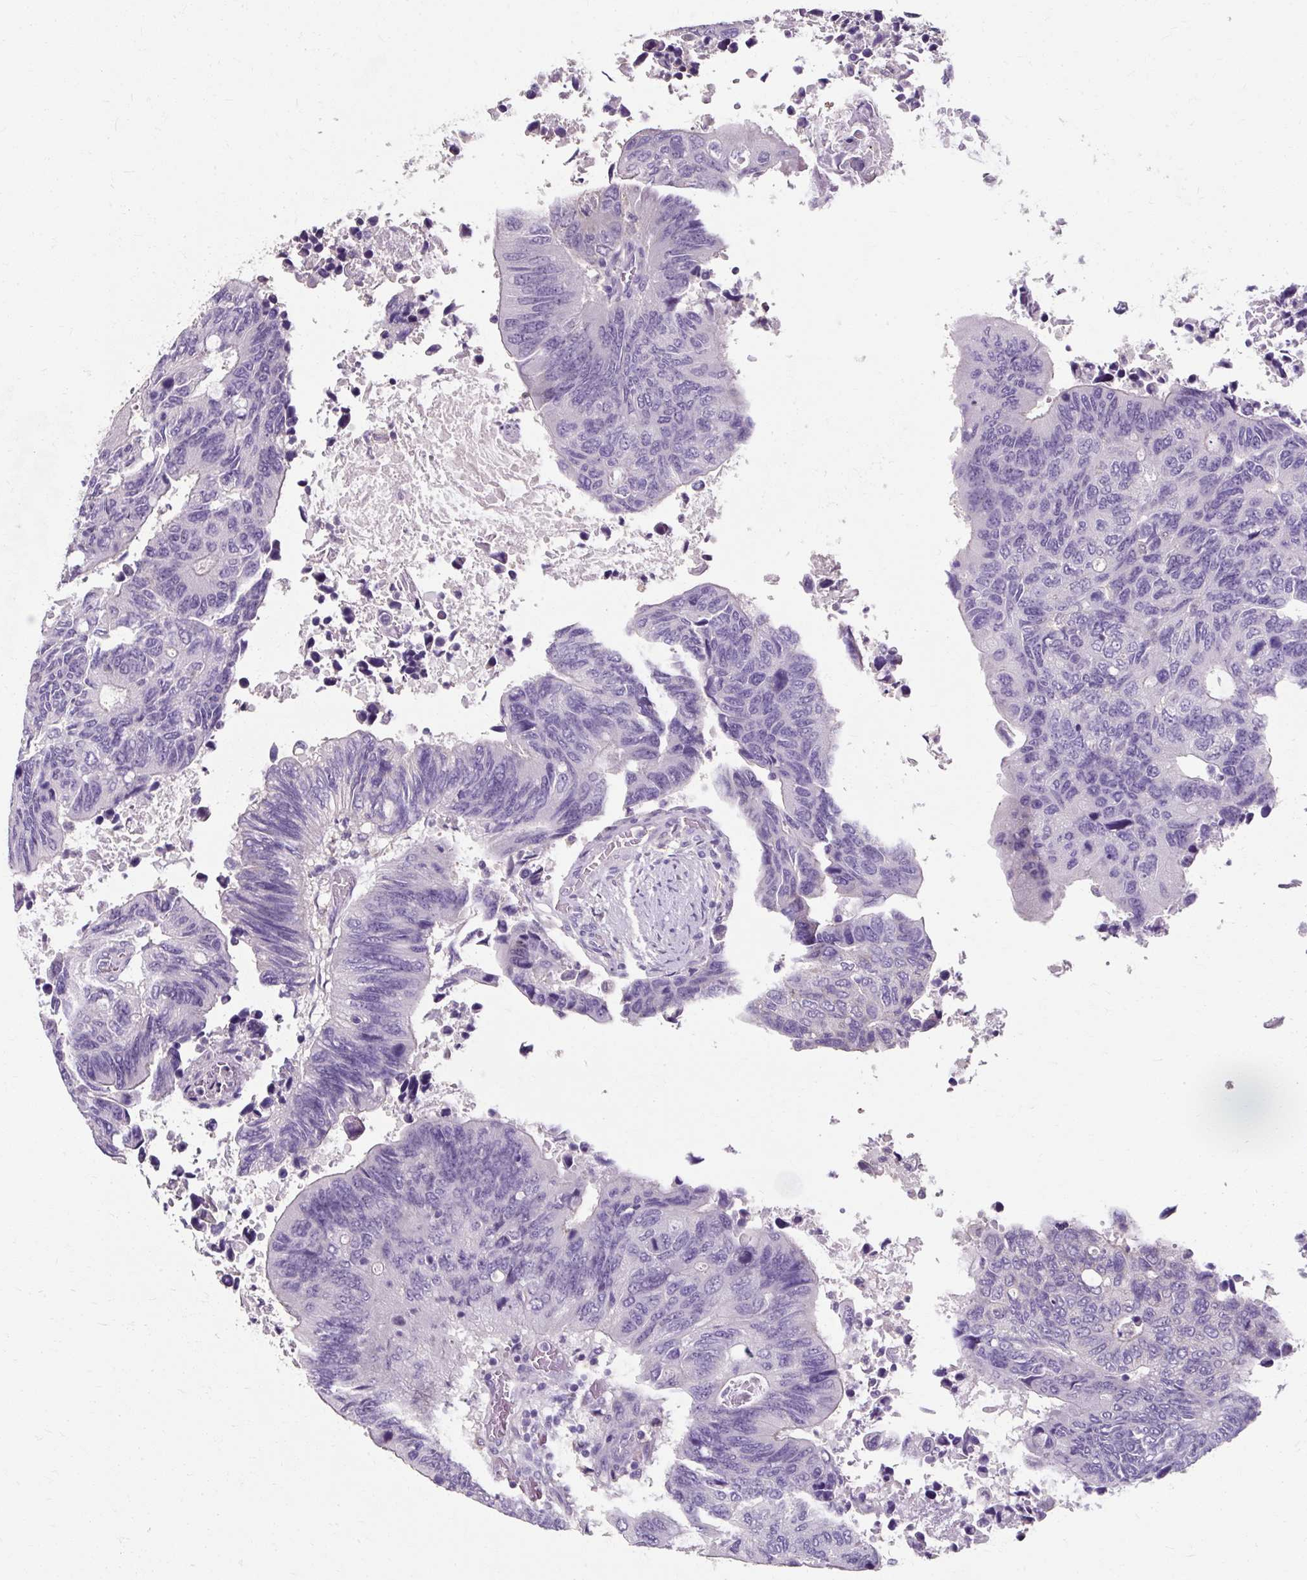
{"staining": {"intensity": "negative", "quantity": "none", "location": "none"}, "tissue": "colorectal cancer", "cell_type": "Tumor cells", "image_type": "cancer", "snomed": [{"axis": "morphology", "description": "Adenocarcinoma, NOS"}, {"axis": "topography", "description": "Colon"}], "caption": "Protein analysis of colorectal cancer demonstrates no significant expression in tumor cells.", "gene": "KLHL24", "patient": {"sex": "male", "age": 87}}